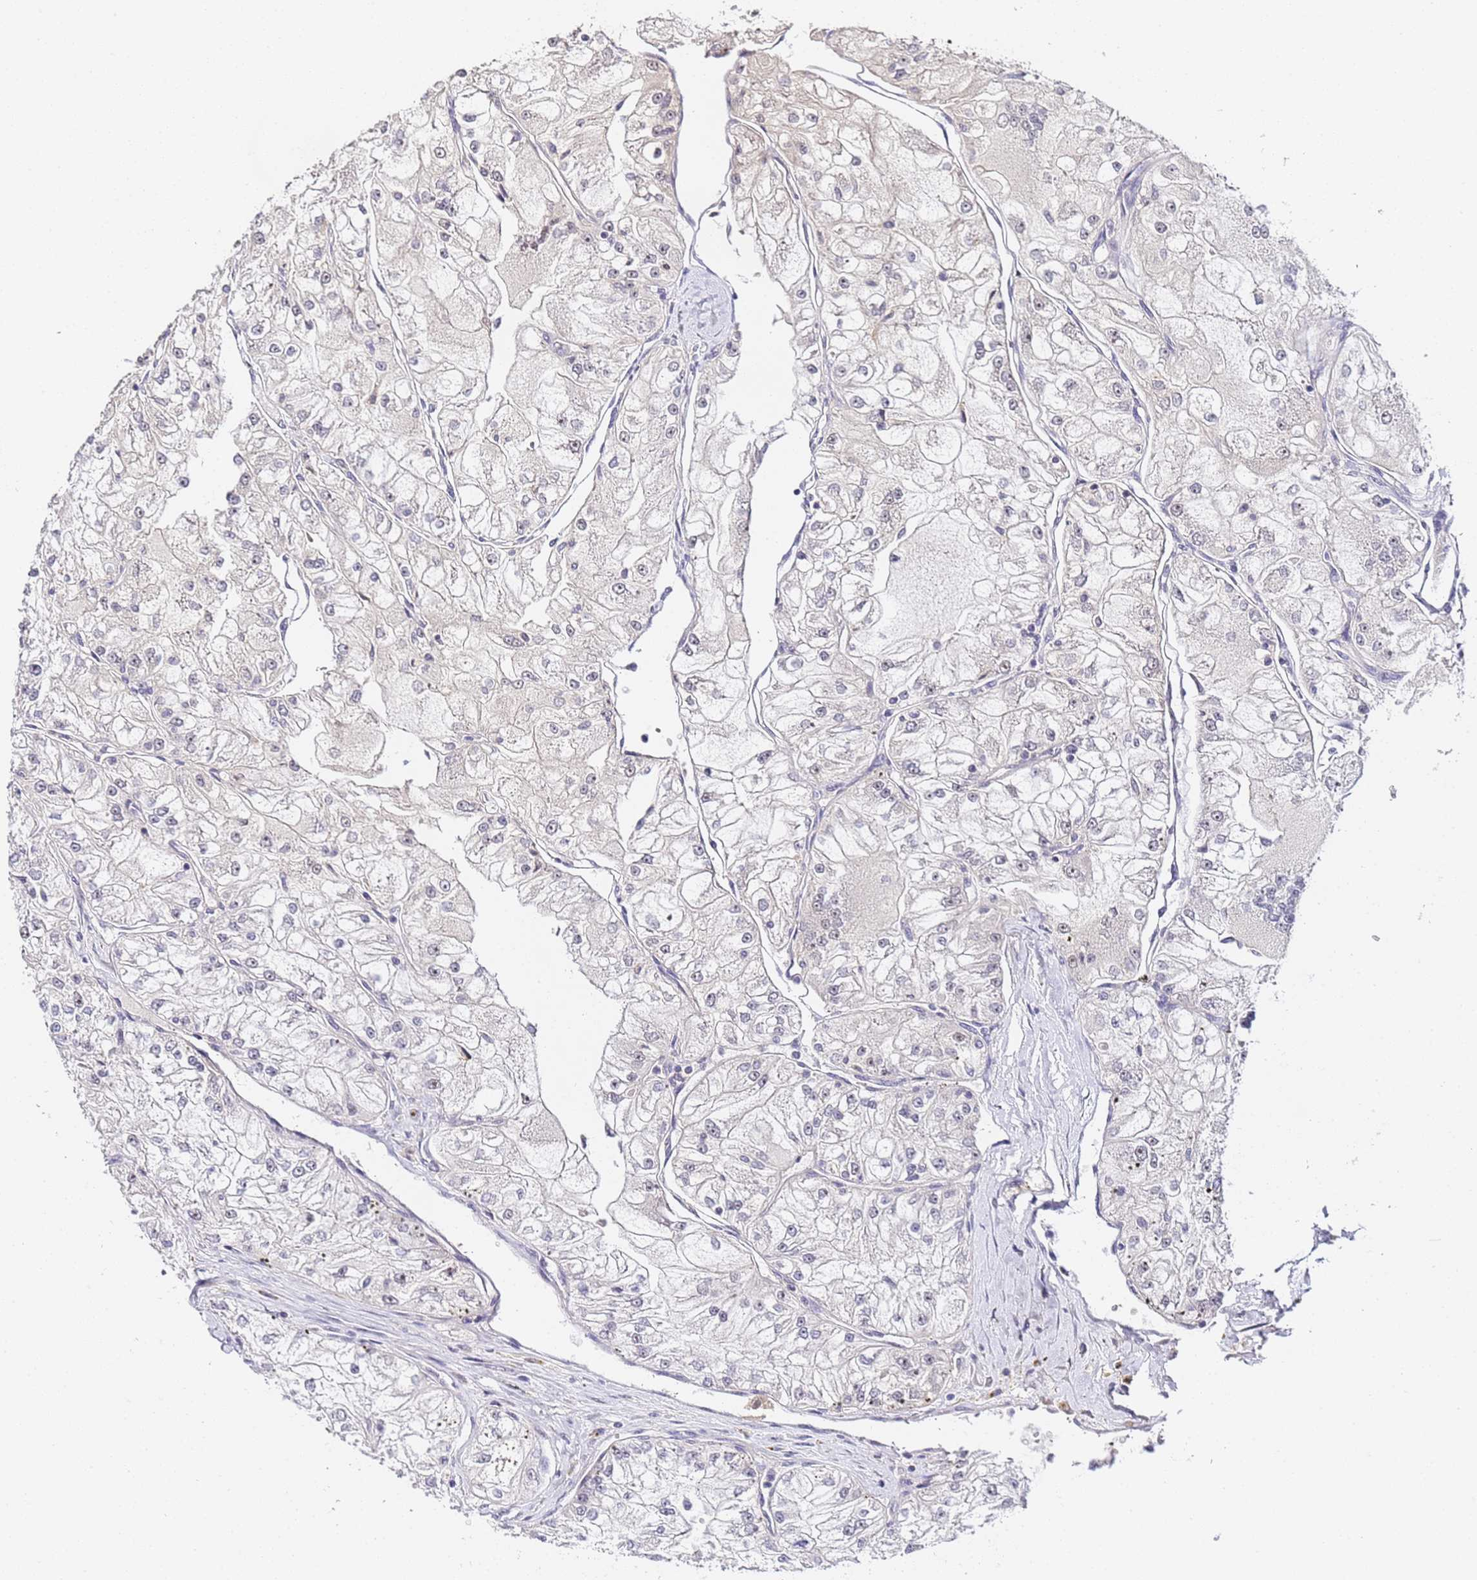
{"staining": {"intensity": "weak", "quantity": "25%-75%", "location": "nuclear"}, "tissue": "renal cancer", "cell_type": "Tumor cells", "image_type": "cancer", "snomed": [{"axis": "morphology", "description": "Adenocarcinoma, NOS"}, {"axis": "topography", "description": "Kidney"}], "caption": "A brown stain shows weak nuclear staining of a protein in renal cancer tumor cells.", "gene": "LSM3", "patient": {"sex": "female", "age": 72}}